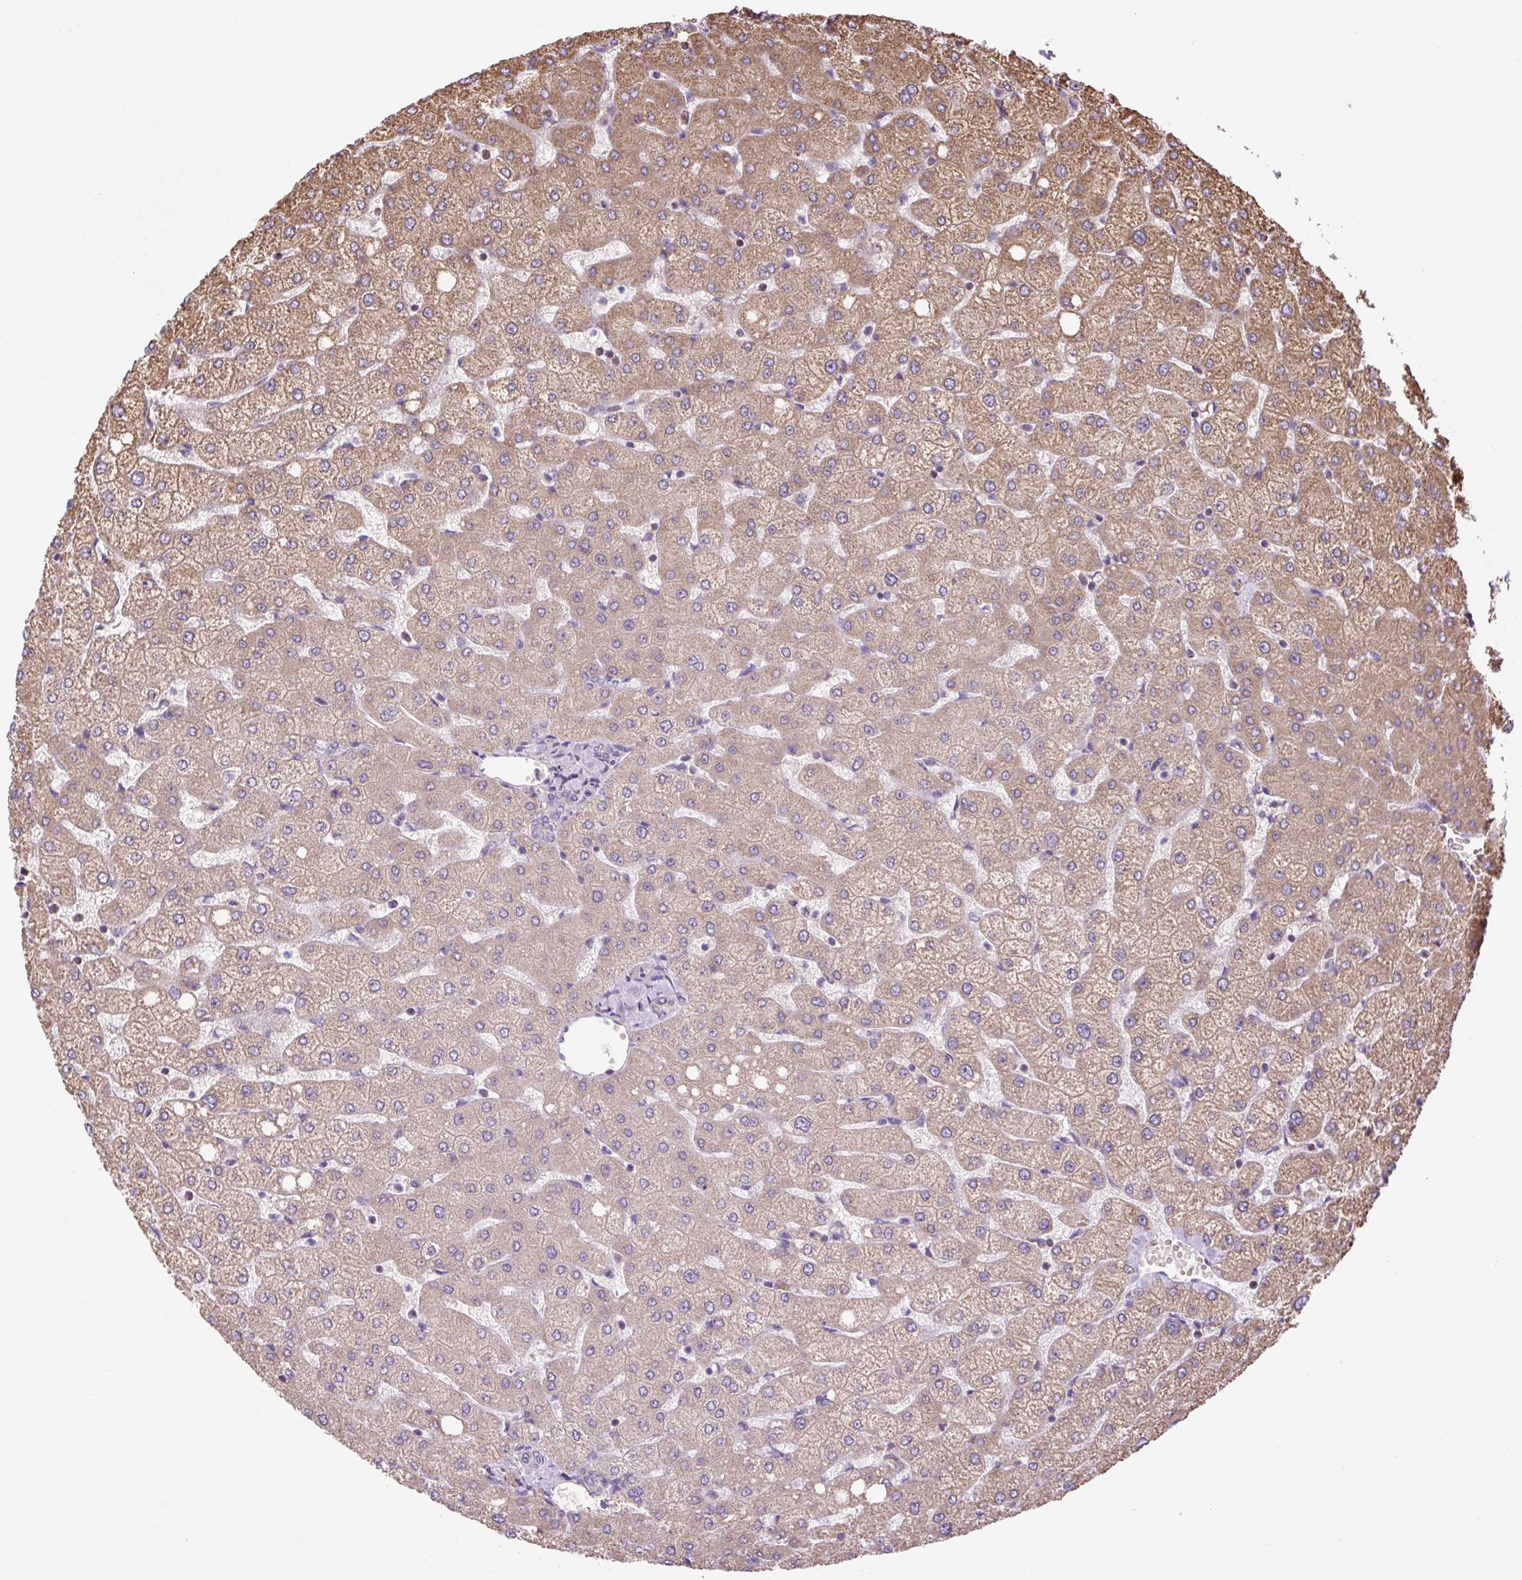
{"staining": {"intensity": "negative", "quantity": "none", "location": "none"}, "tissue": "liver", "cell_type": "Cholangiocytes", "image_type": "normal", "snomed": [{"axis": "morphology", "description": "Normal tissue, NOS"}, {"axis": "topography", "description": "Liver"}], "caption": "An immunohistochemistry histopathology image of normal liver is shown. There is no staining in cholangiocytes of liver. (Brightfield microscopy of DAB (3,3'-diaminobenzidine) immunohistochemistry (IHC) at high magnification).", "gene": "PLCG1", "patient": {"sex": "female", "age": 54}}